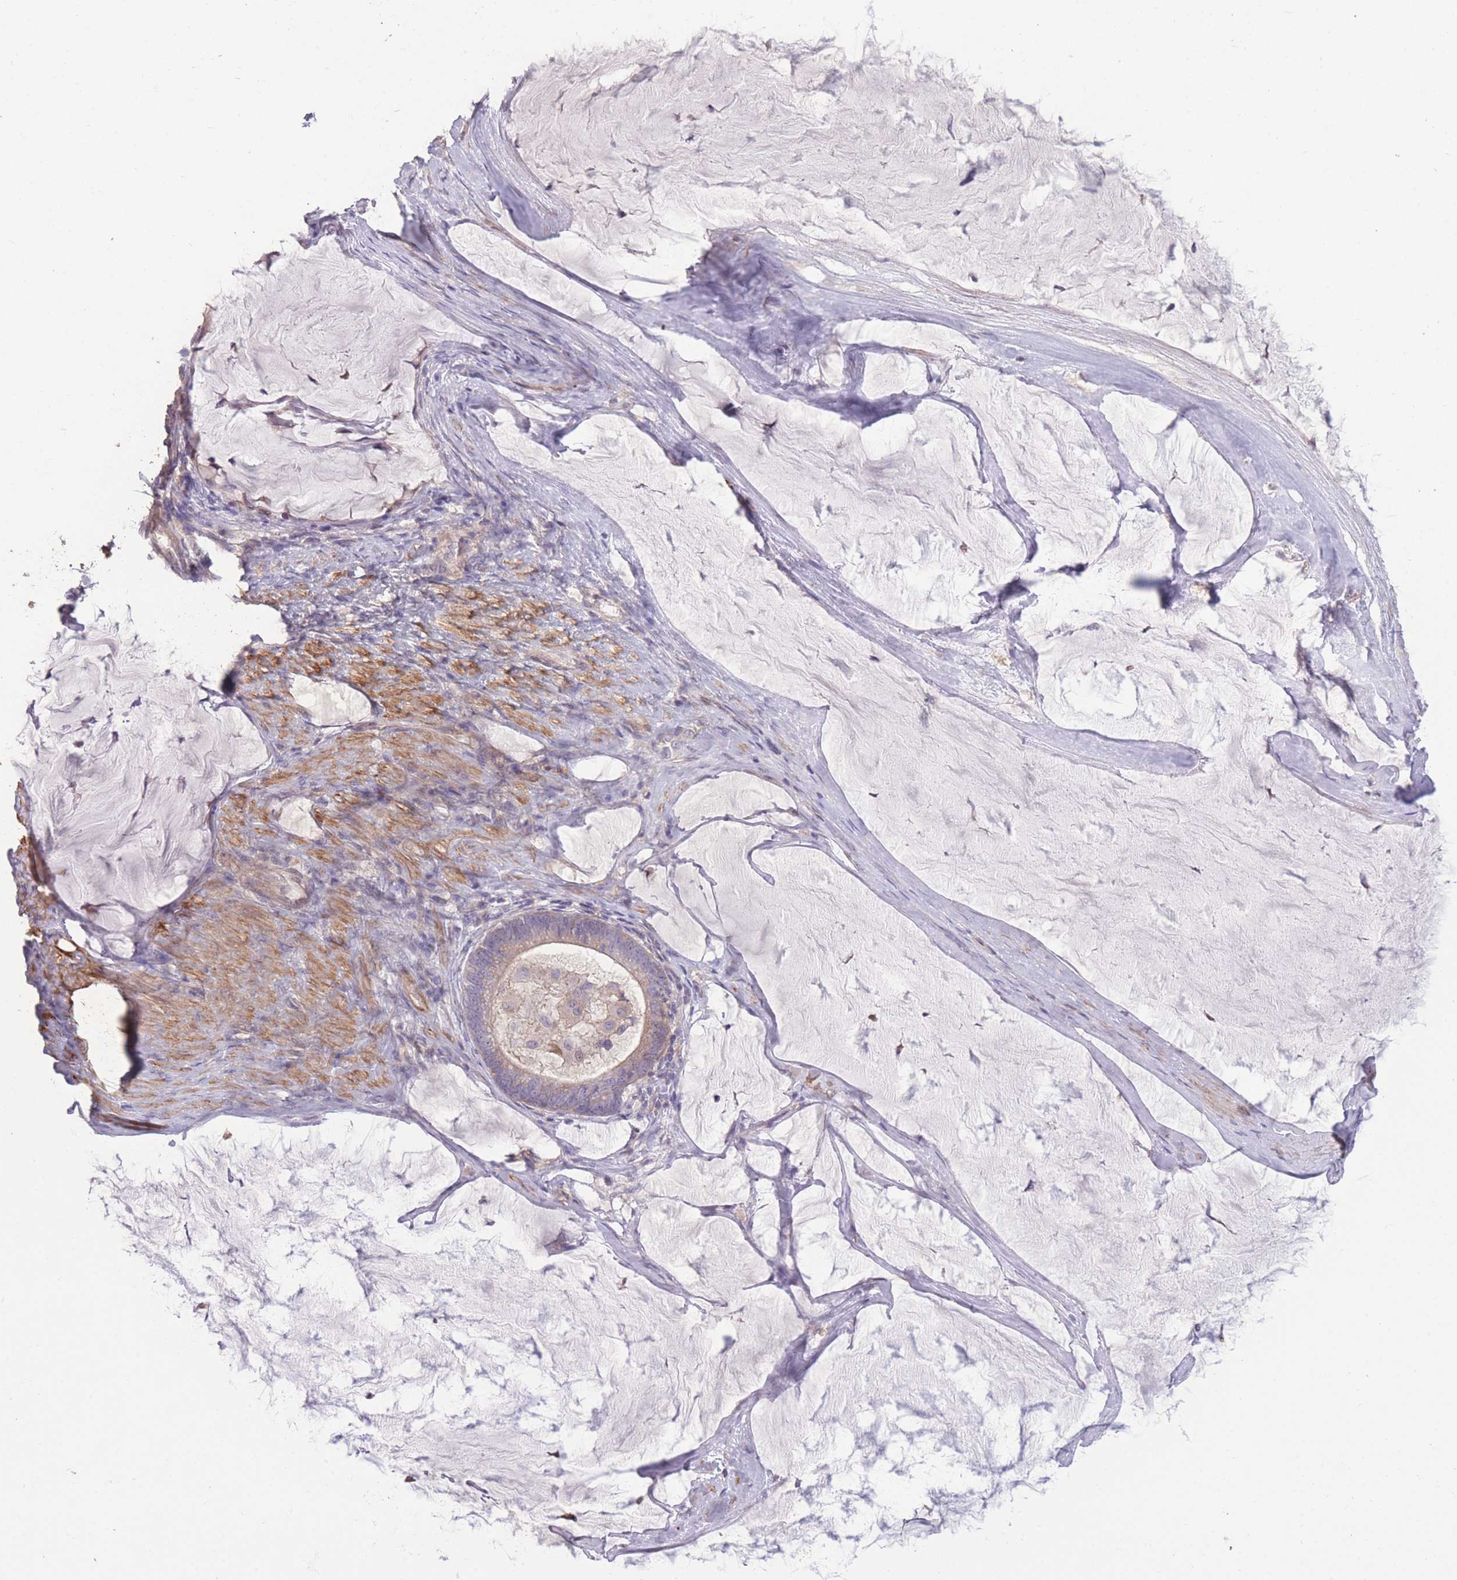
{"staining": {"intensity": "moderate", "quantity": "25%-75%", "location": "cytoplasmic/membranous"}, "tissue": "ovarian cancer", "cell_type": "Tumor cells", "image_type": "cancer", "snomed": [{"axis": "morphology", "description": "Cystadenocarcinoma, mucinous, NOS"}, {"axis": "topography", "description": "Ovary"}], "caption": "Approximately 25%-75% of tumor cells in human ovarian cancer (mucinous cystadenocarcinoma) demonstrate moderate cytoplasmic/membranous protein staining as visualized by brown immunohistochemical staining.", "gene": "RSPH10B", "patient": {"sex": "female", "age": 61}}